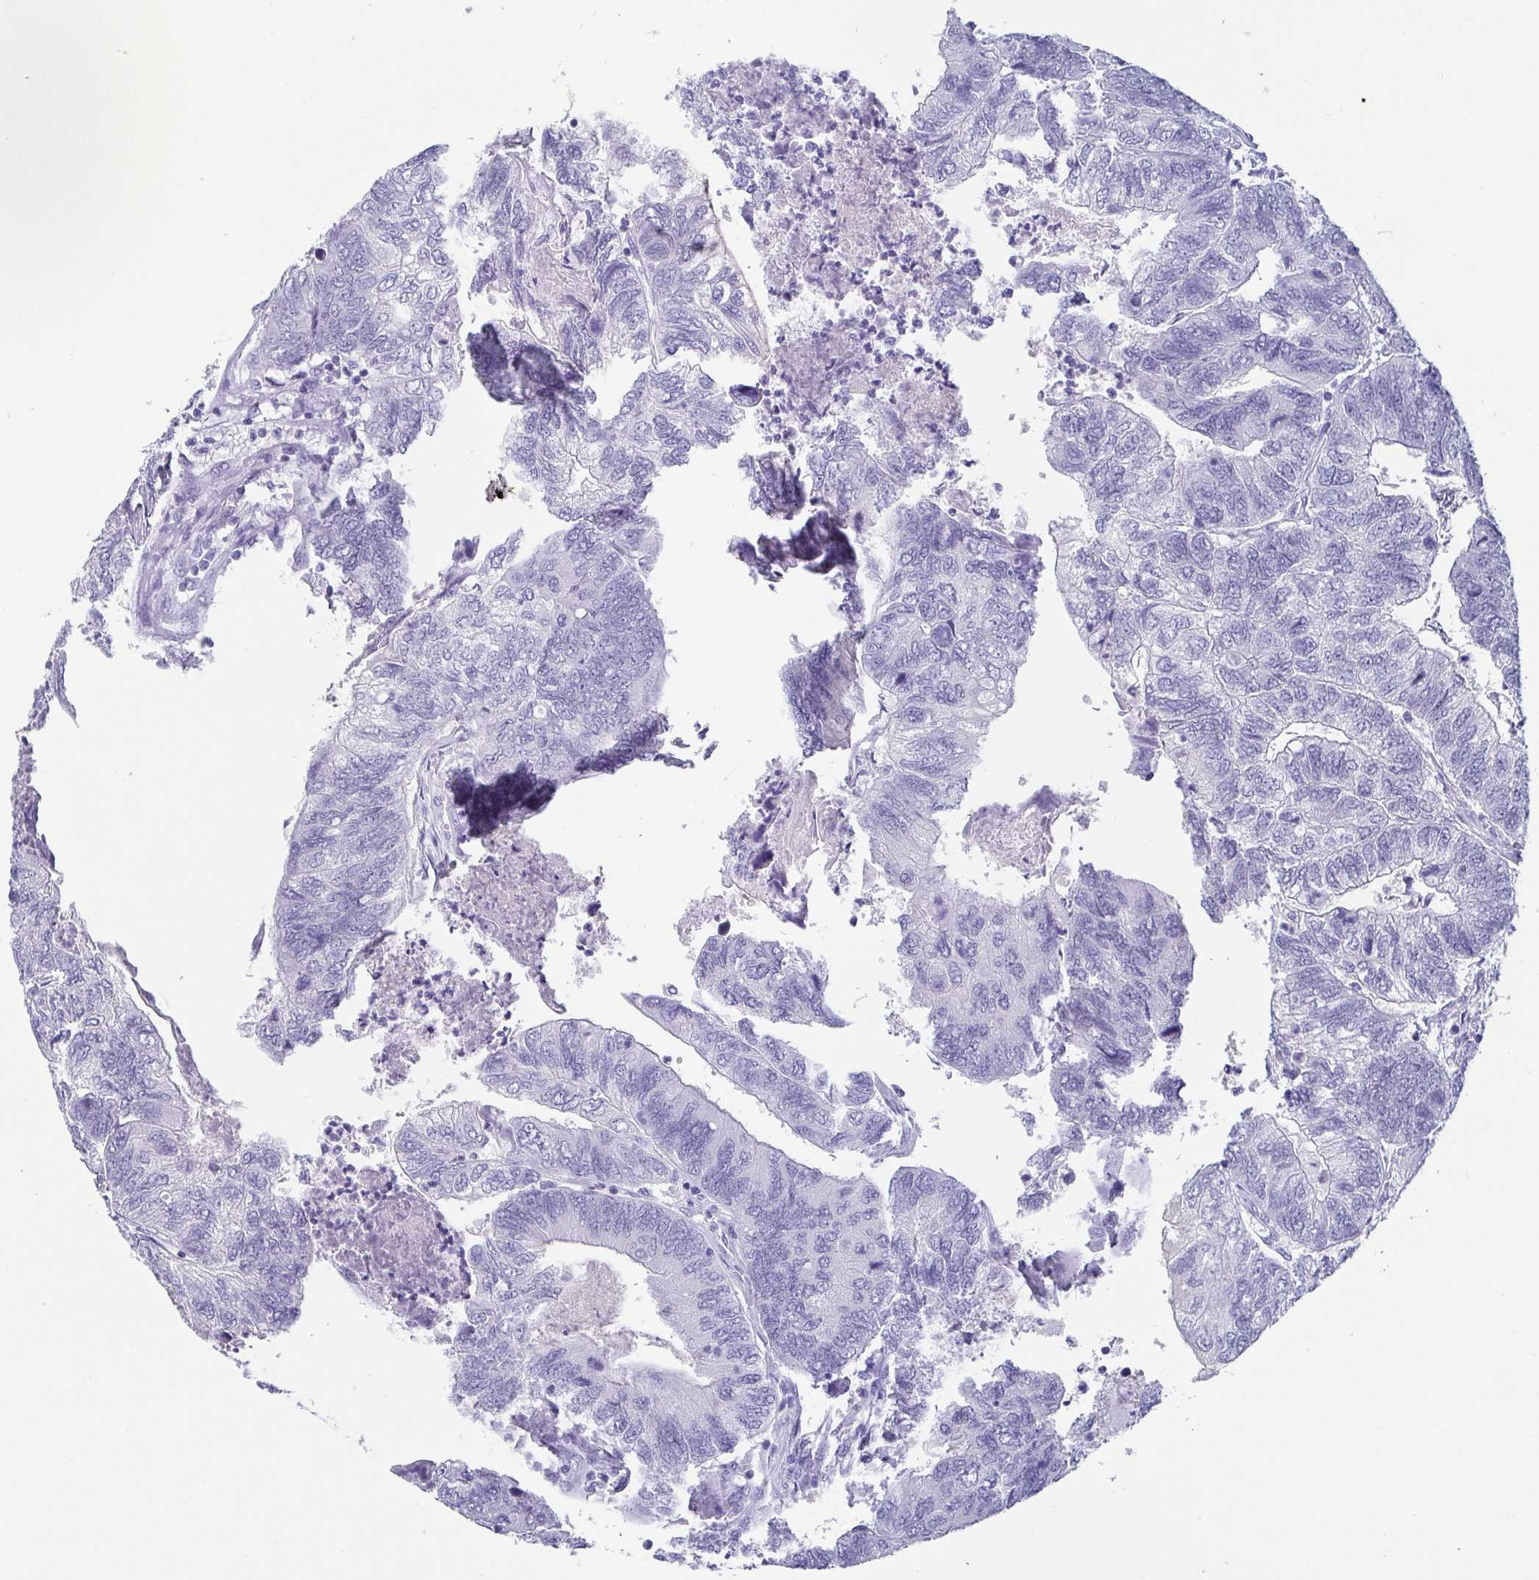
{"staining": {"intensity": "negative", "quantity": "none", "location": "none"}, "tissue": "colorectal cancer", "cell_type": "Tumor cells", "image_type": "cancer", "snomed": [{"axis": "morphology", "description": "Adenocarcinoma, NOS"}, {"axis": "topography", "description": "Colon"}], "caption": "Tumor cells are negative for protein expression in human colorectal adenocarcinoma. Brightfield microscopy of IHC stained with DAB (3,3'-diaminobenzidine) (brown) and hematoxylin (blue), captured at high magnification.", "gene": "SCGN", "patient": {"sex": "female", "age": 67}}